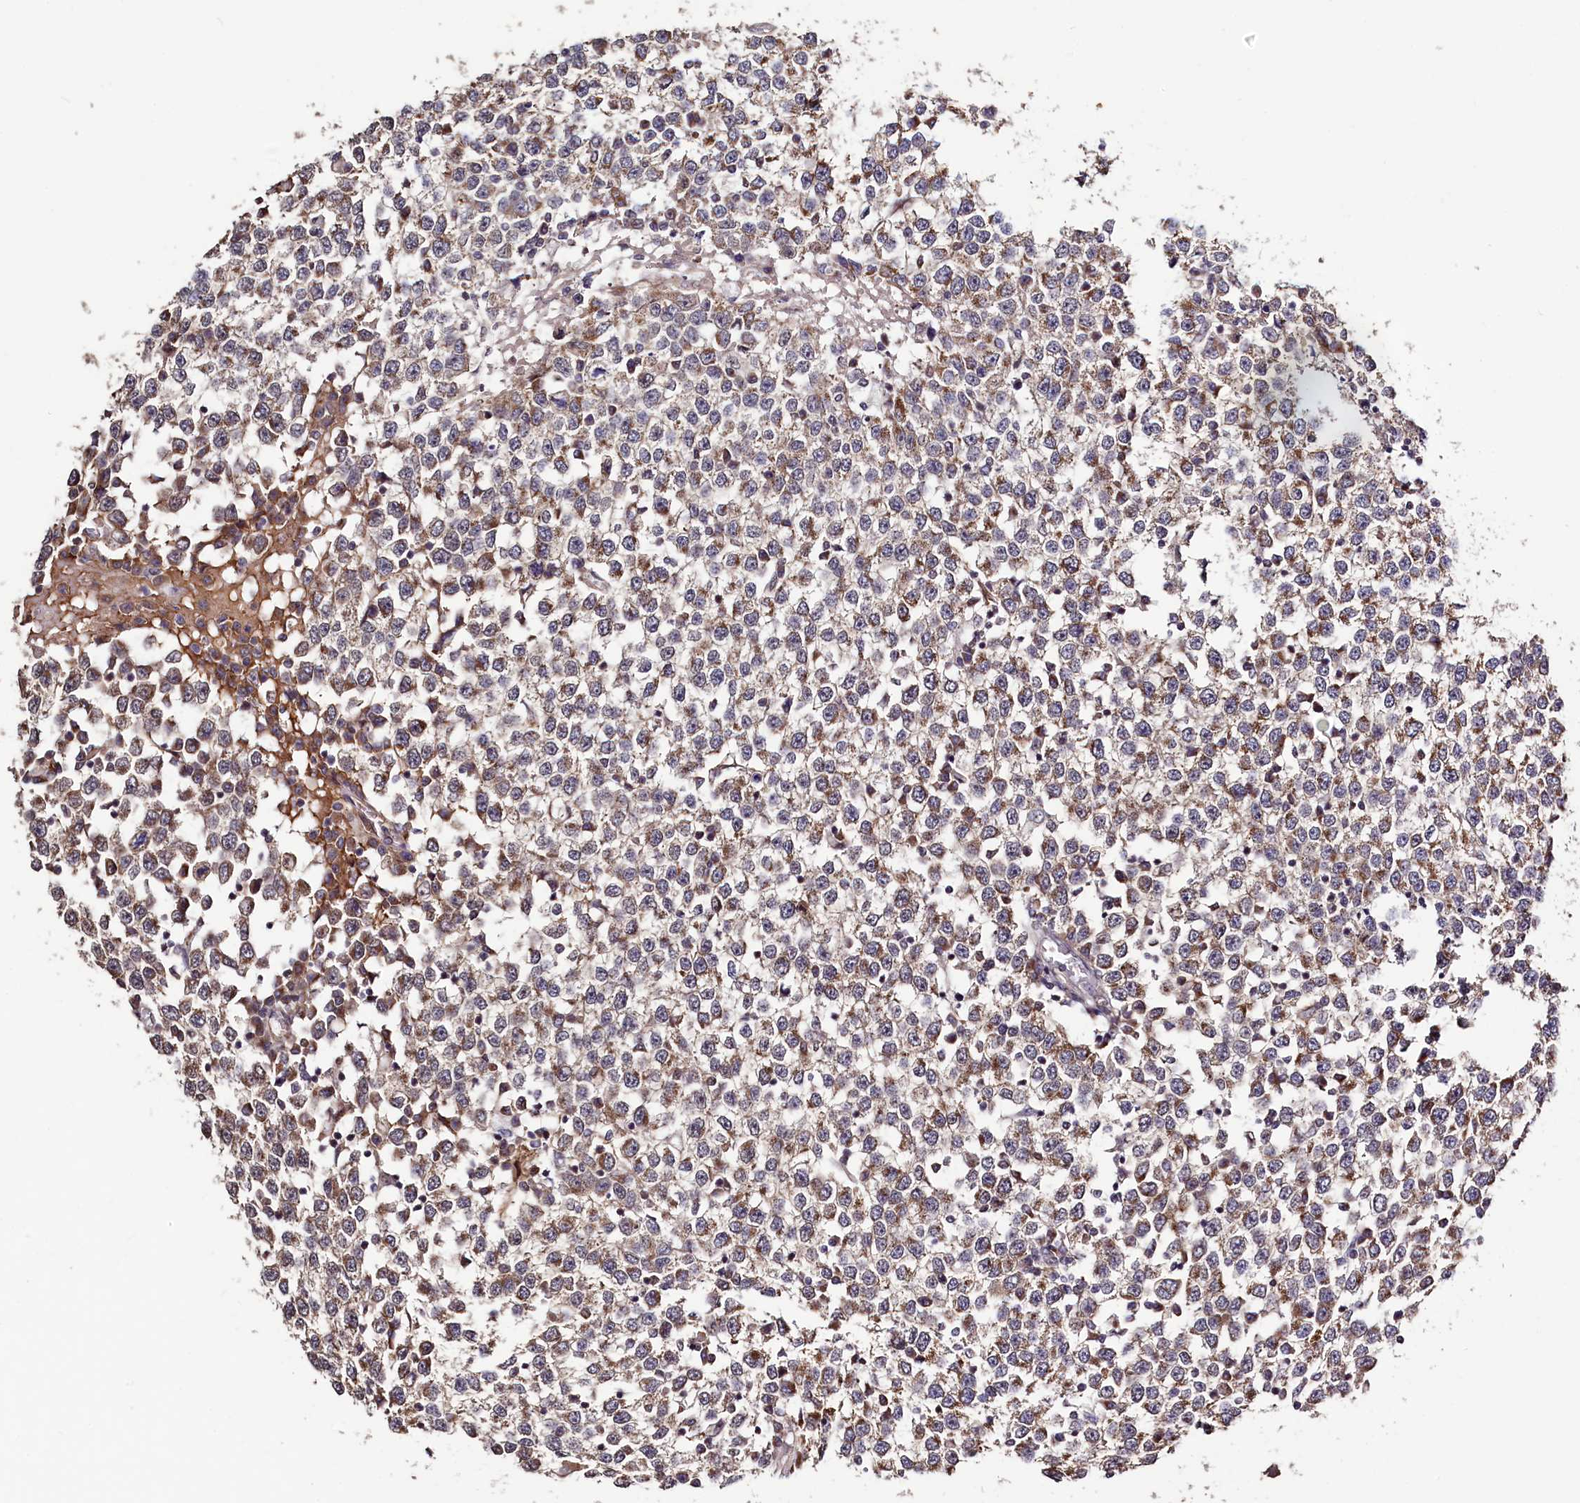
{"staining": {"intensity": "moderate", "quantity": "25%-75%", "location": "cytoplasmic/membranous"}, "tissue": "testis cancer", "cell_type": "Tumor cells", "image_type": "cancer", "snomed": [{"axis": "morphology", "description": "Seminoma, NOS"}, {"axis": "topography", "description": "Testis"}], "caption": "Human seminoma (testis) stained with a brown dye reveals moderate cytoplasmic/membranous positive expression in about 25%-75% of tumor cells.", "gene": "SEC24C", "patient": {"sex": "male", "age": 65}}